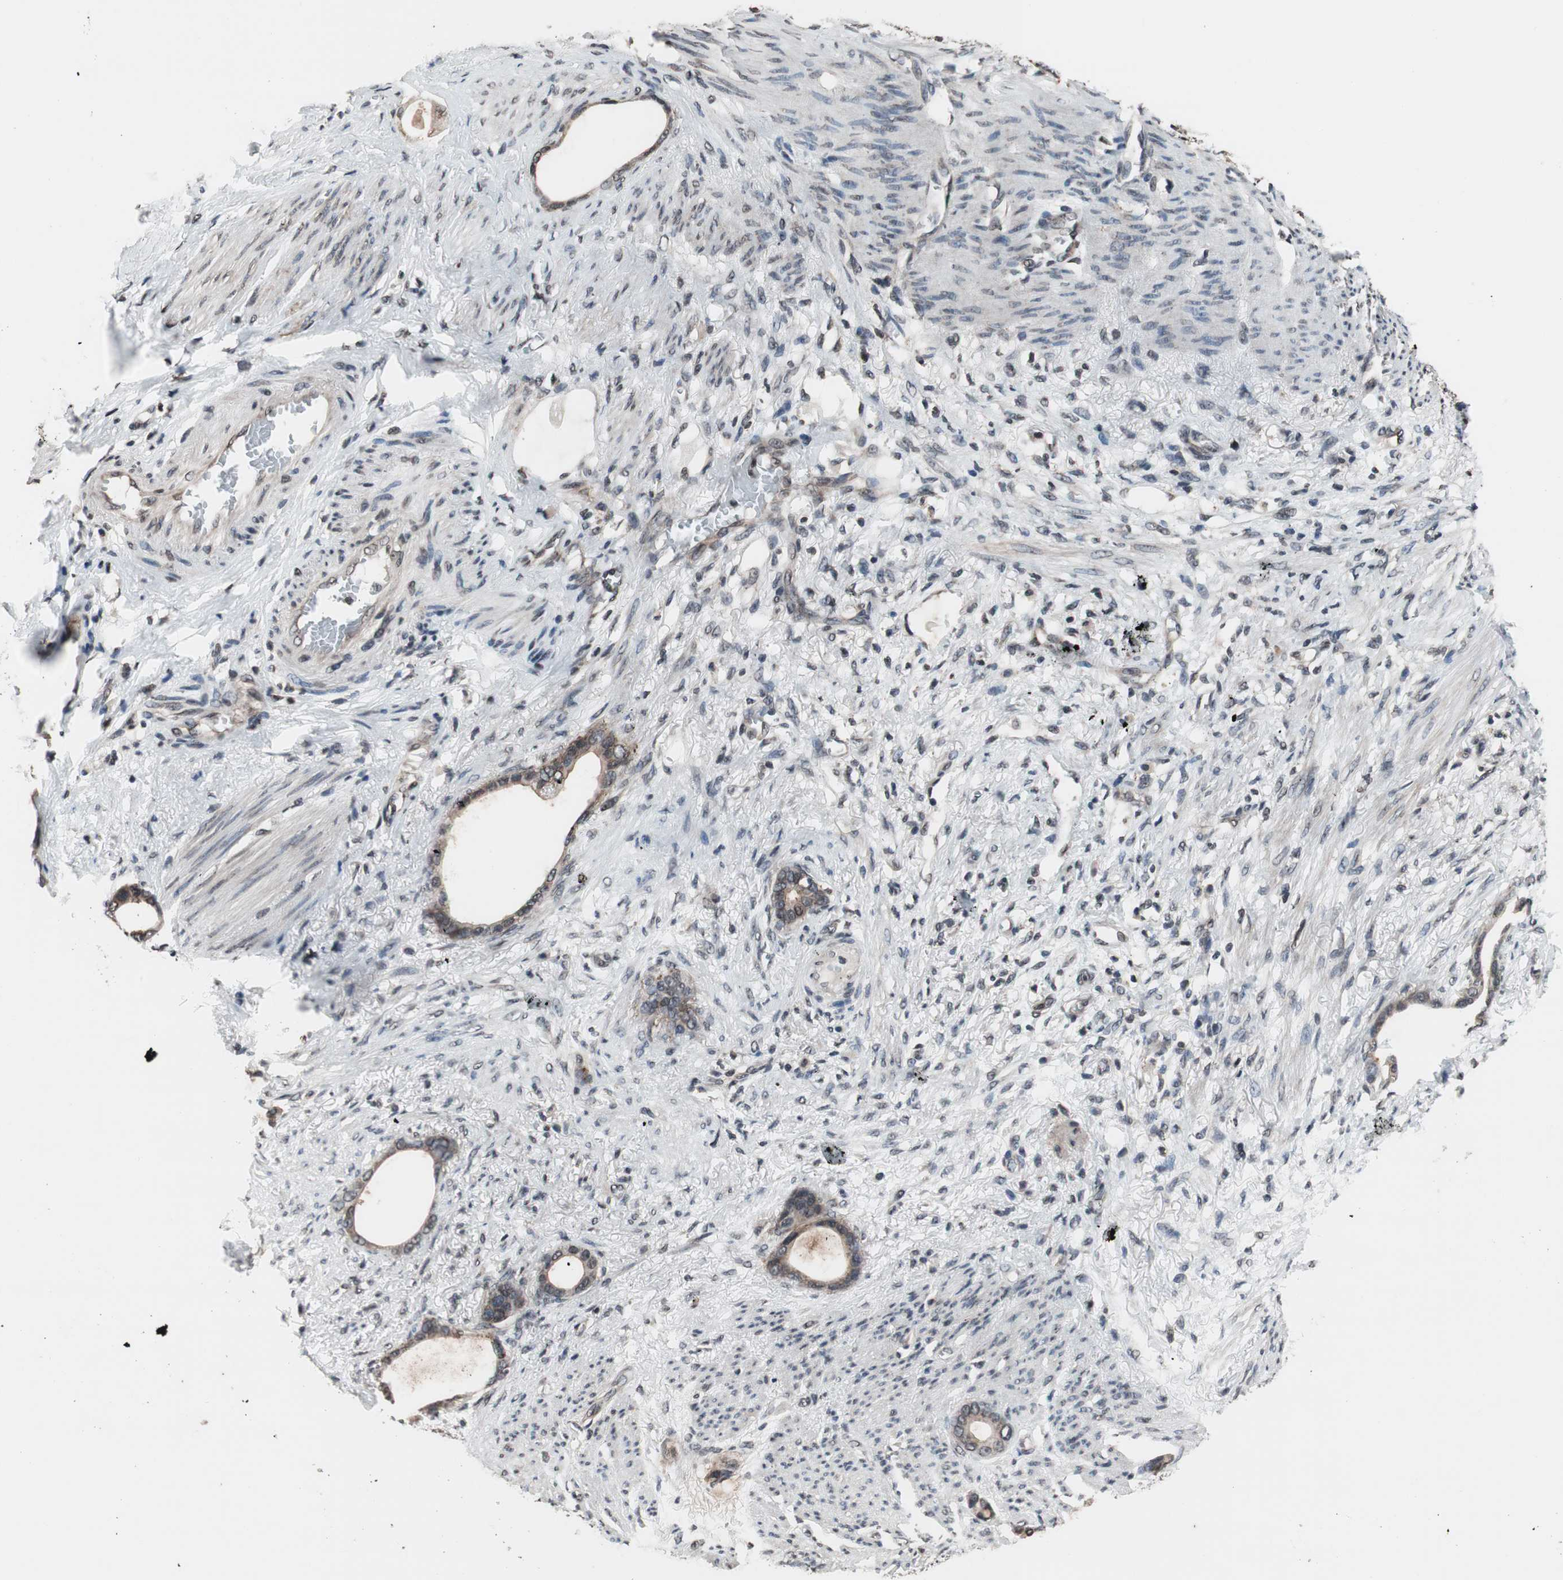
{"staining": {"intensity": "weak", "quantity": ">75%", "location": "cytoplasmic/membranous"}, "tissue": "stomach cancer", "cell_type": "Tumor cells", "image_type": "cancer", "snomed": [{"axis": "morphology", "description": "Adenocarcinoma, NOS"}, {"axis": "topography", "description": "Stomach"}], "caption": "Protein expression analysis of human adenocarcinoma (stomach) reveals weak cytoplasmic/membranous positivity in approximately >75% of tumor cells.", "gene": "RFC1", "patient": {"sex": "female", "age": 75}}